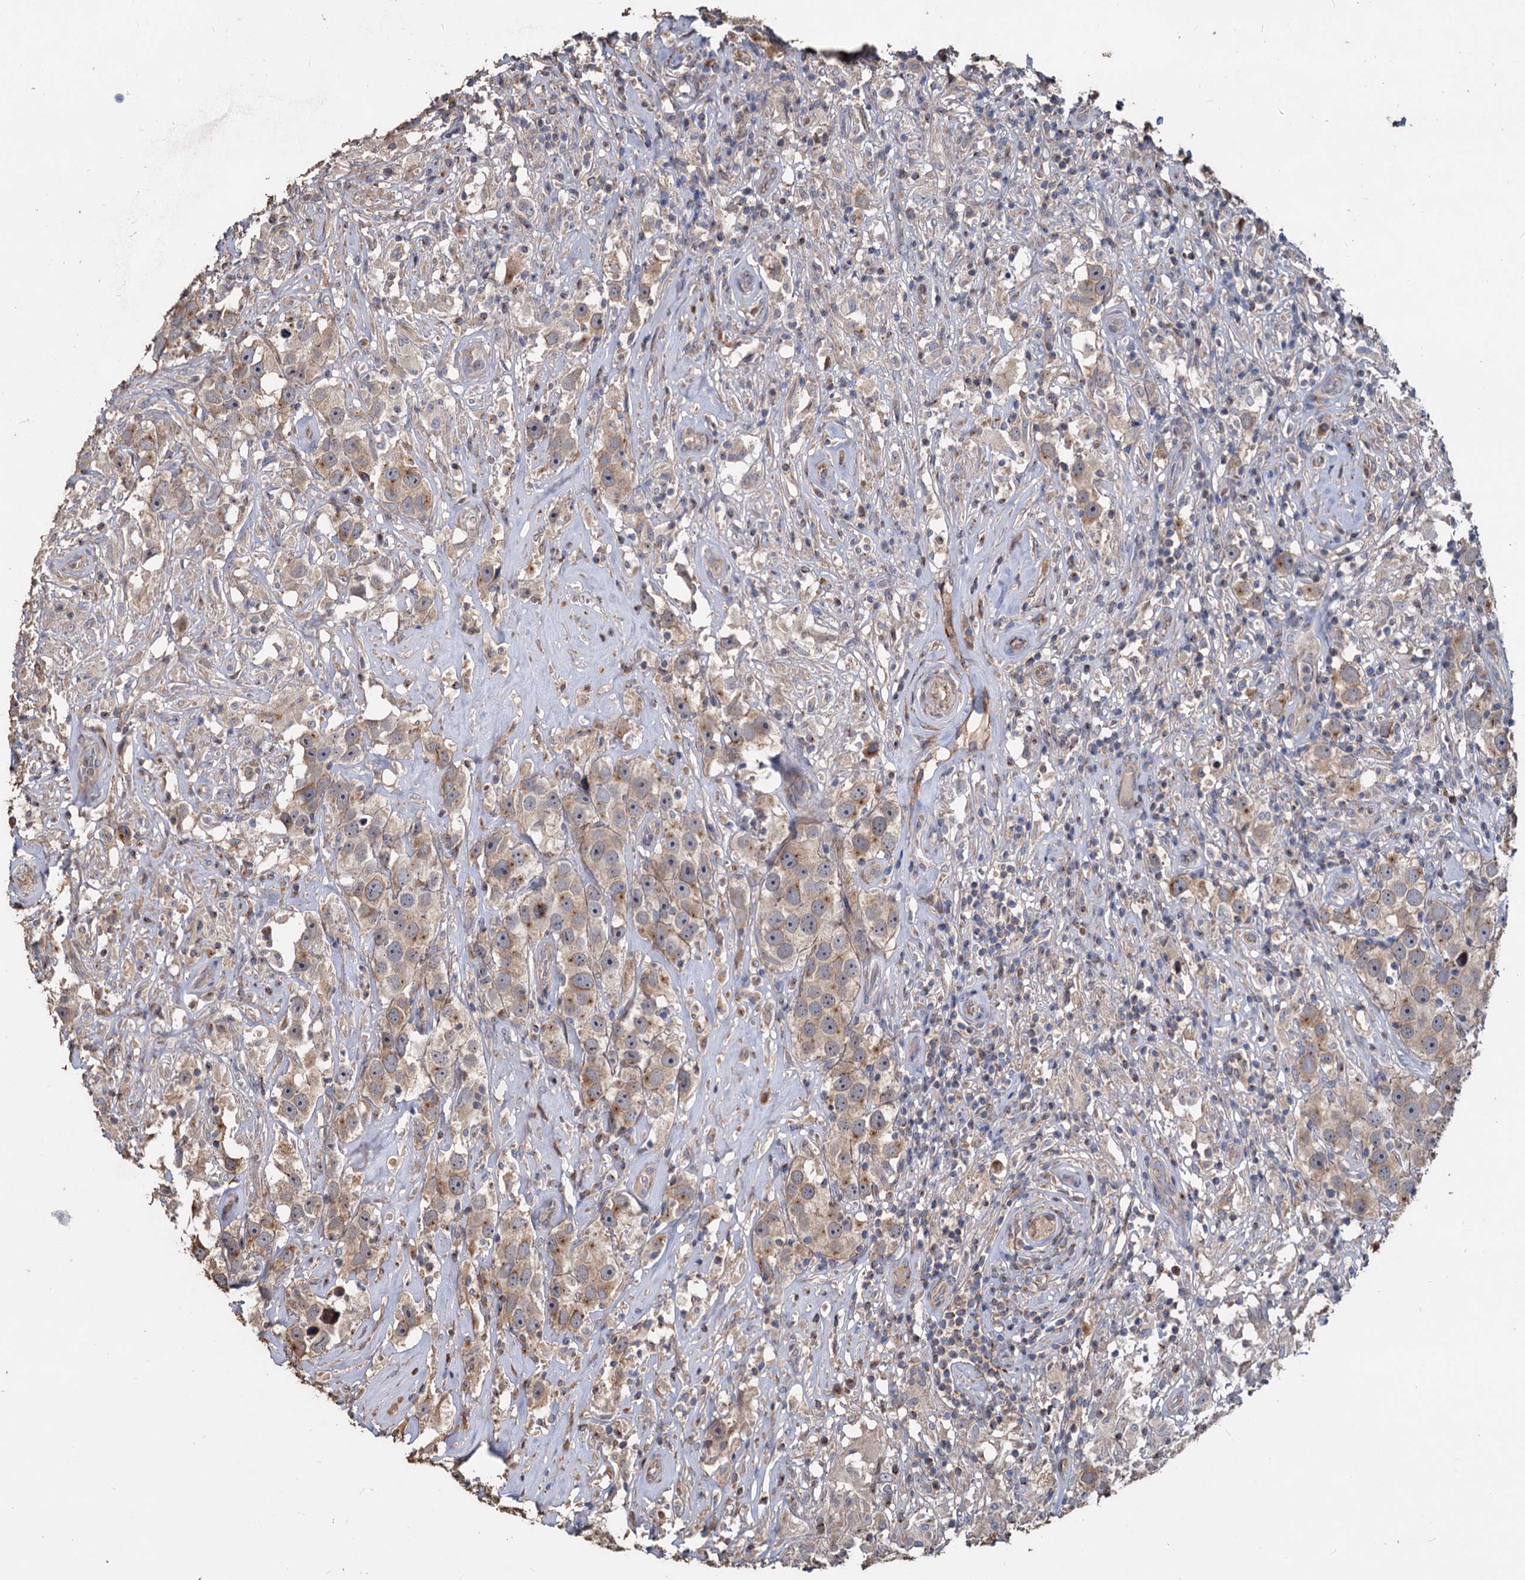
{"staining": {"intensity": "weak", "quantity": "25%-75%", "location": "cytoplasmic/membranous"}, "tissue": "testis cancer", "cell_type": "Tumor cells", "image_type": "cancer", "snomed": [{"axis": "morphology", "description": "Seminoma, NOS"}, {"axis": "topography", "description": "Testis"}], "caption": "A micrograph of testis seminoma stained for a protein displays weak cytoplasmic/membranous brown staining in tumor cells.", "gene": "DEPDC4", "patient": {"sex": "male", "age": 49}}